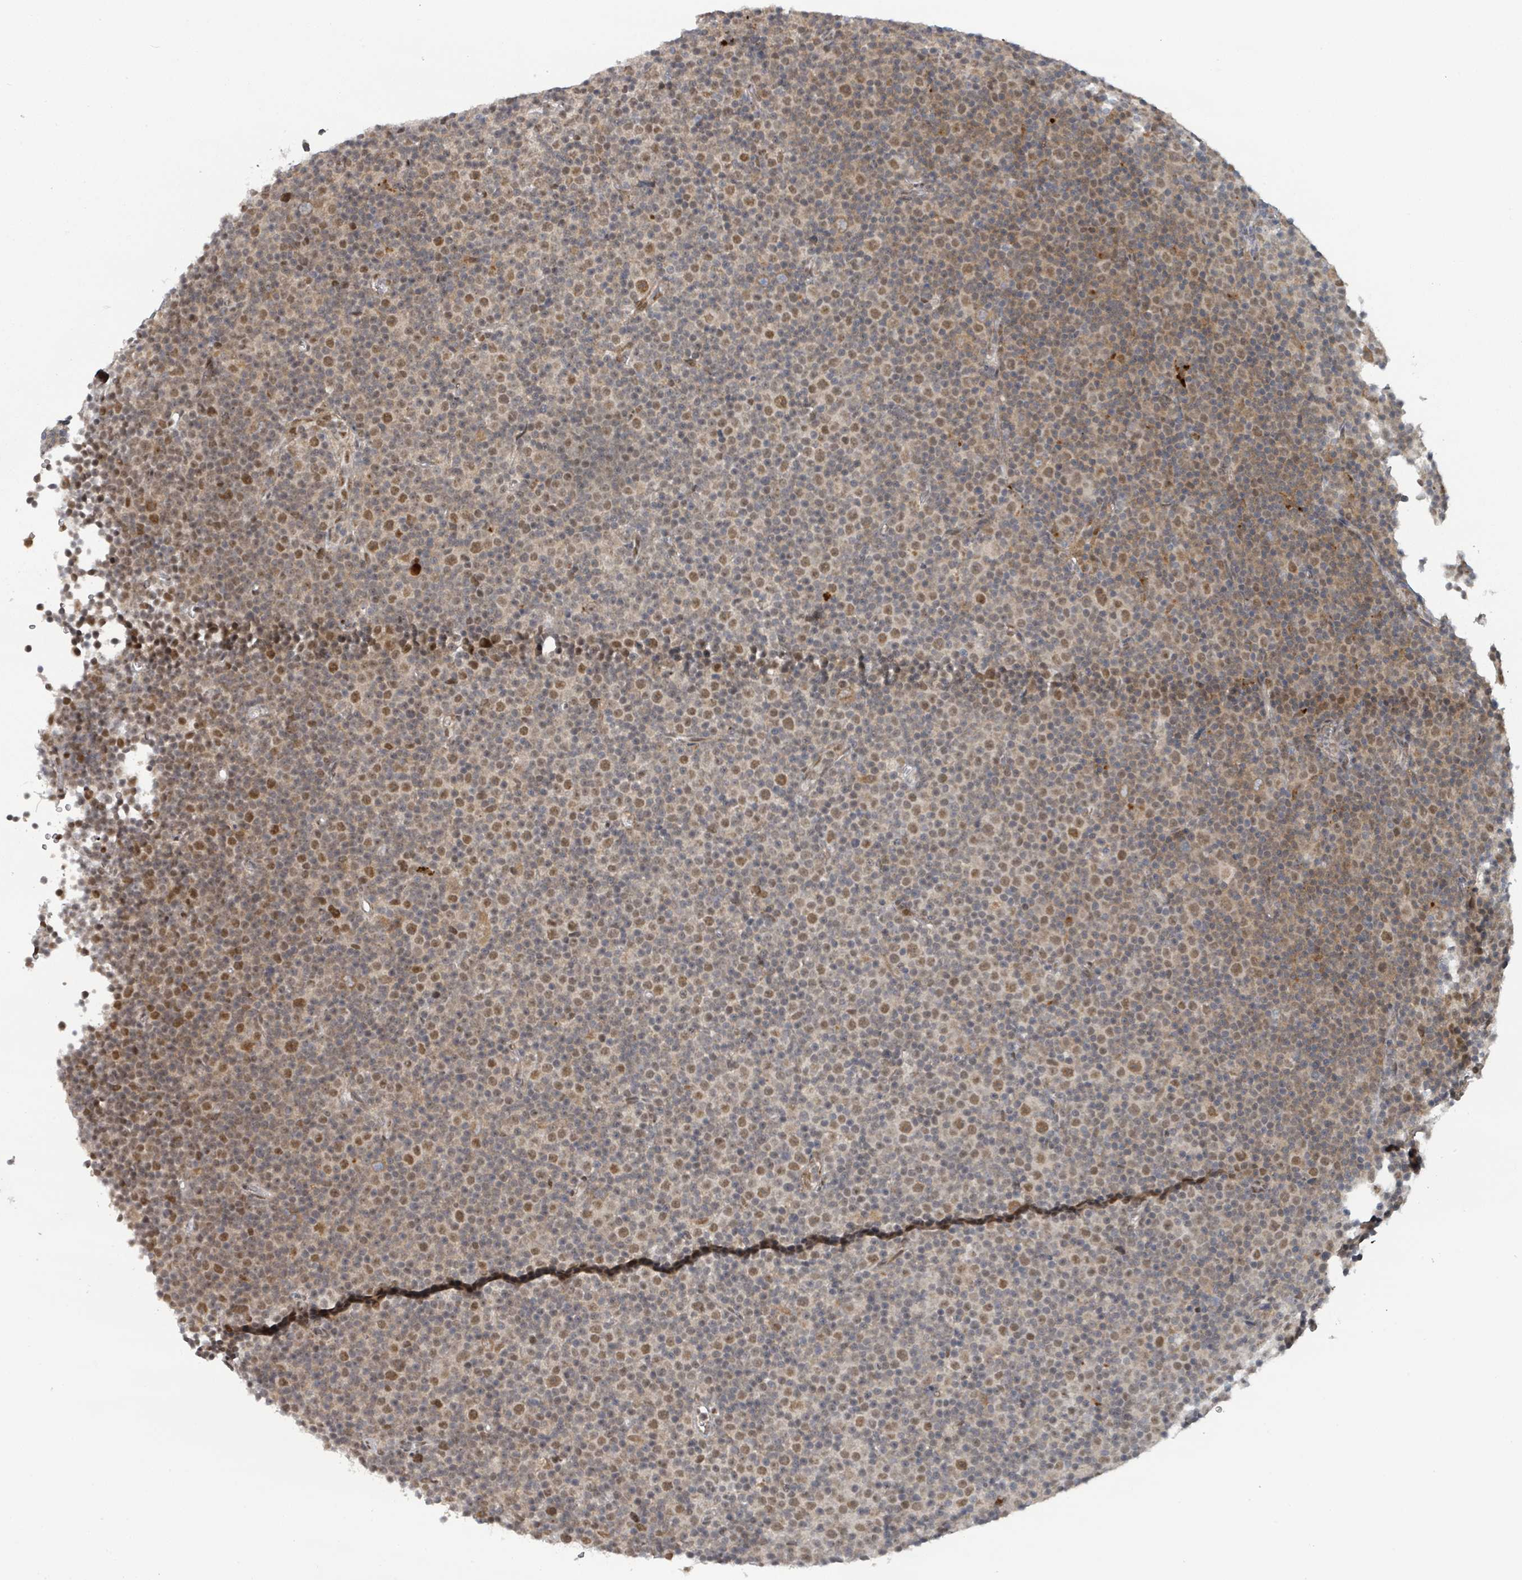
{"staining": {"intensity": "moderate", "quantity": "25%-75%", "location": "nuclear"}, "tissue": "lymphoma", "cell_type": "Tumor cells", "image_type": "cancer", "snomed": [{"axis": "morphology", "description": "Malignant lymphoma, non-Hodgkin's type, Low grade"}, {"axis": "topography", "description": "Lymph node"}], "caption": "The histopathology image reveals a brown stain indicating the presence of a protein in the nuclear of tumor cells in lymphoma.", "gene": "GTF3C1", "patient": {"sex": "female", "age": 67}}